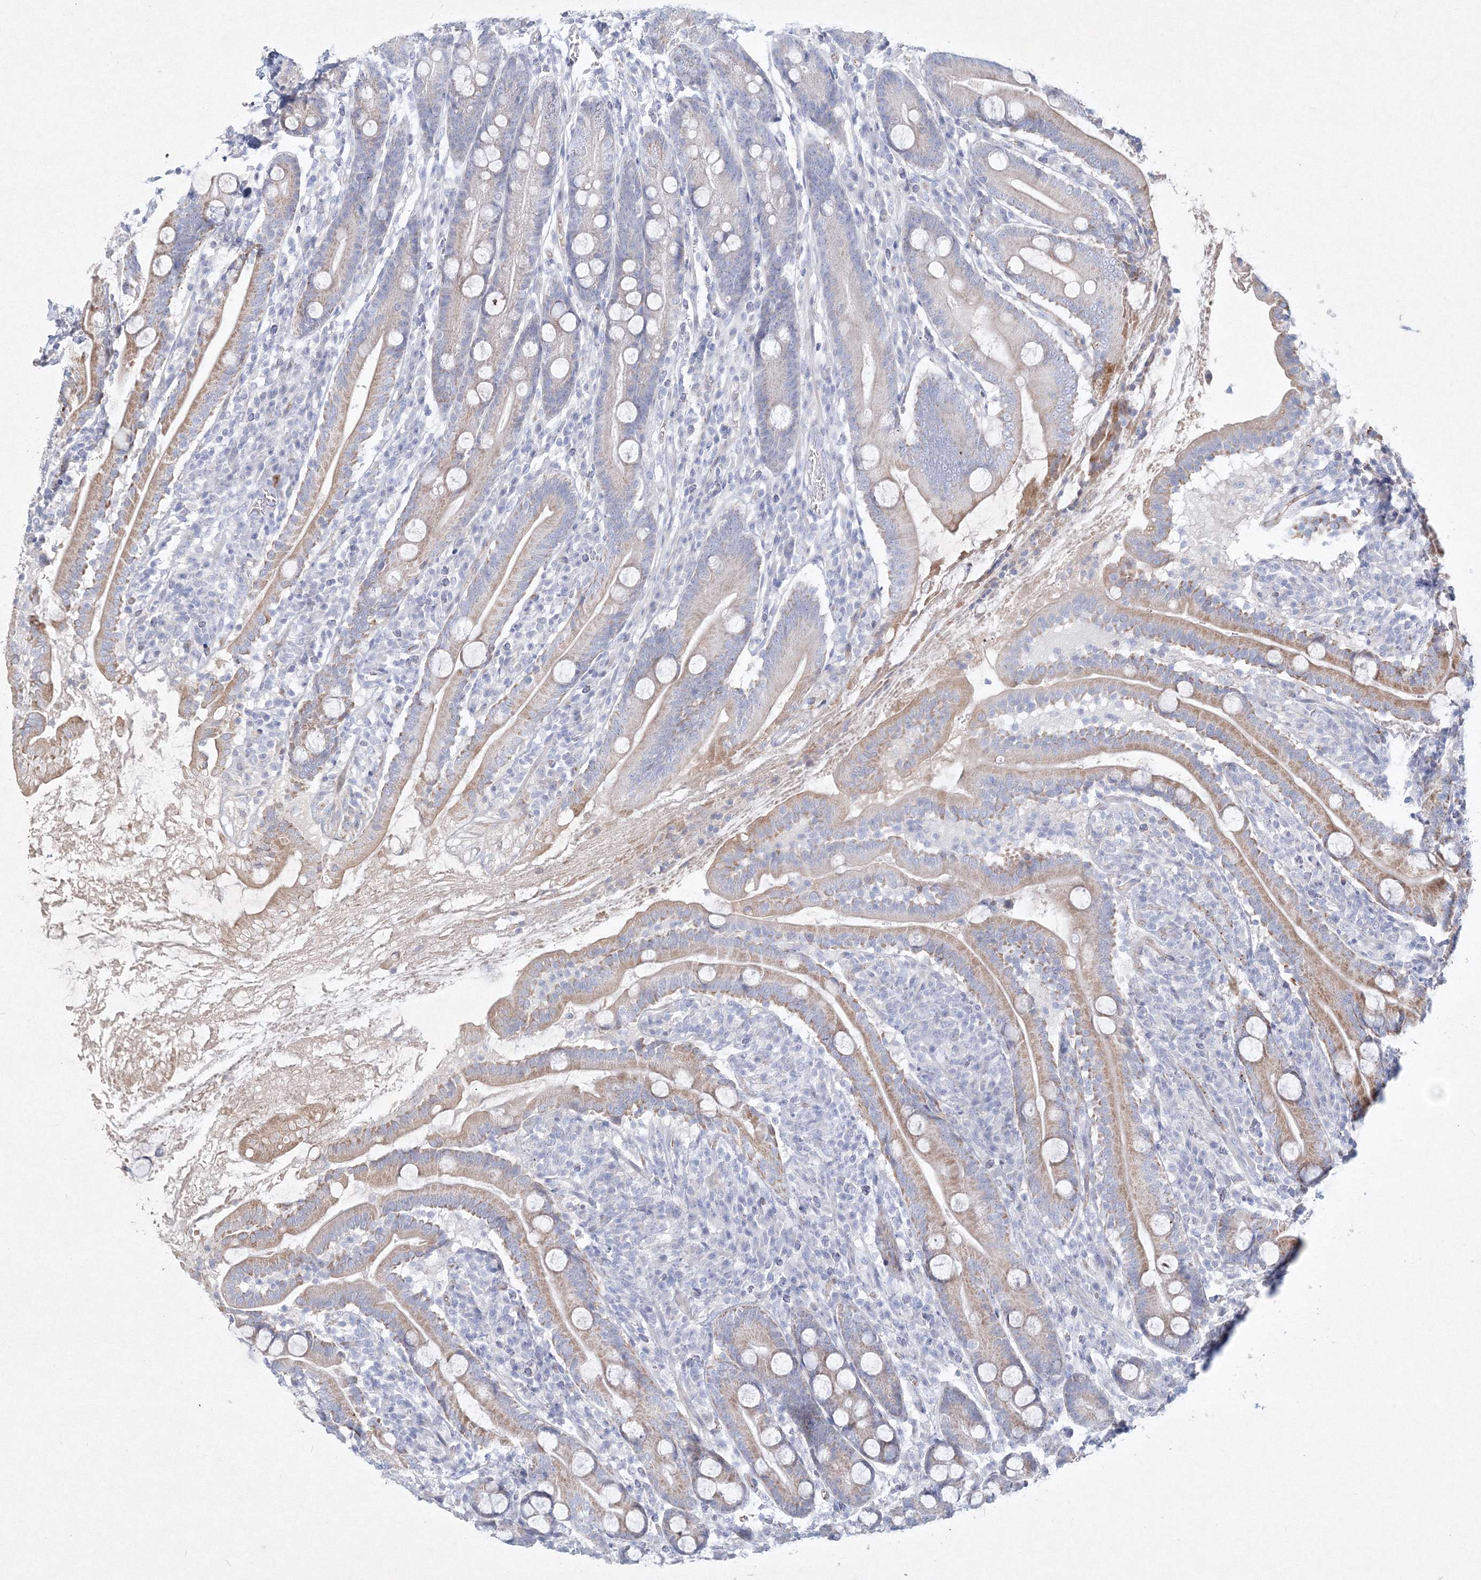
{"staining": {"intensity": "weak", "quantity": "25%-75%", "location": "cytoplasmic/membranous"}, "tissue": "duodenum", "cell_type": "Glandular cells", "image_type": "normal", "snomed": [{"axis": "morphology", "description": "Normal tissue, NOS"}, {"axis": "topography", "description": "Duodenum"}], "caption": "Duodenum was stained to show a protein in brown. There is low levels of weak cytoplasmic/membranous expression in about 25%-75% of glandular cells.", "gene": "CXXC4", "patient": {"sex": "male", "age": 35}}